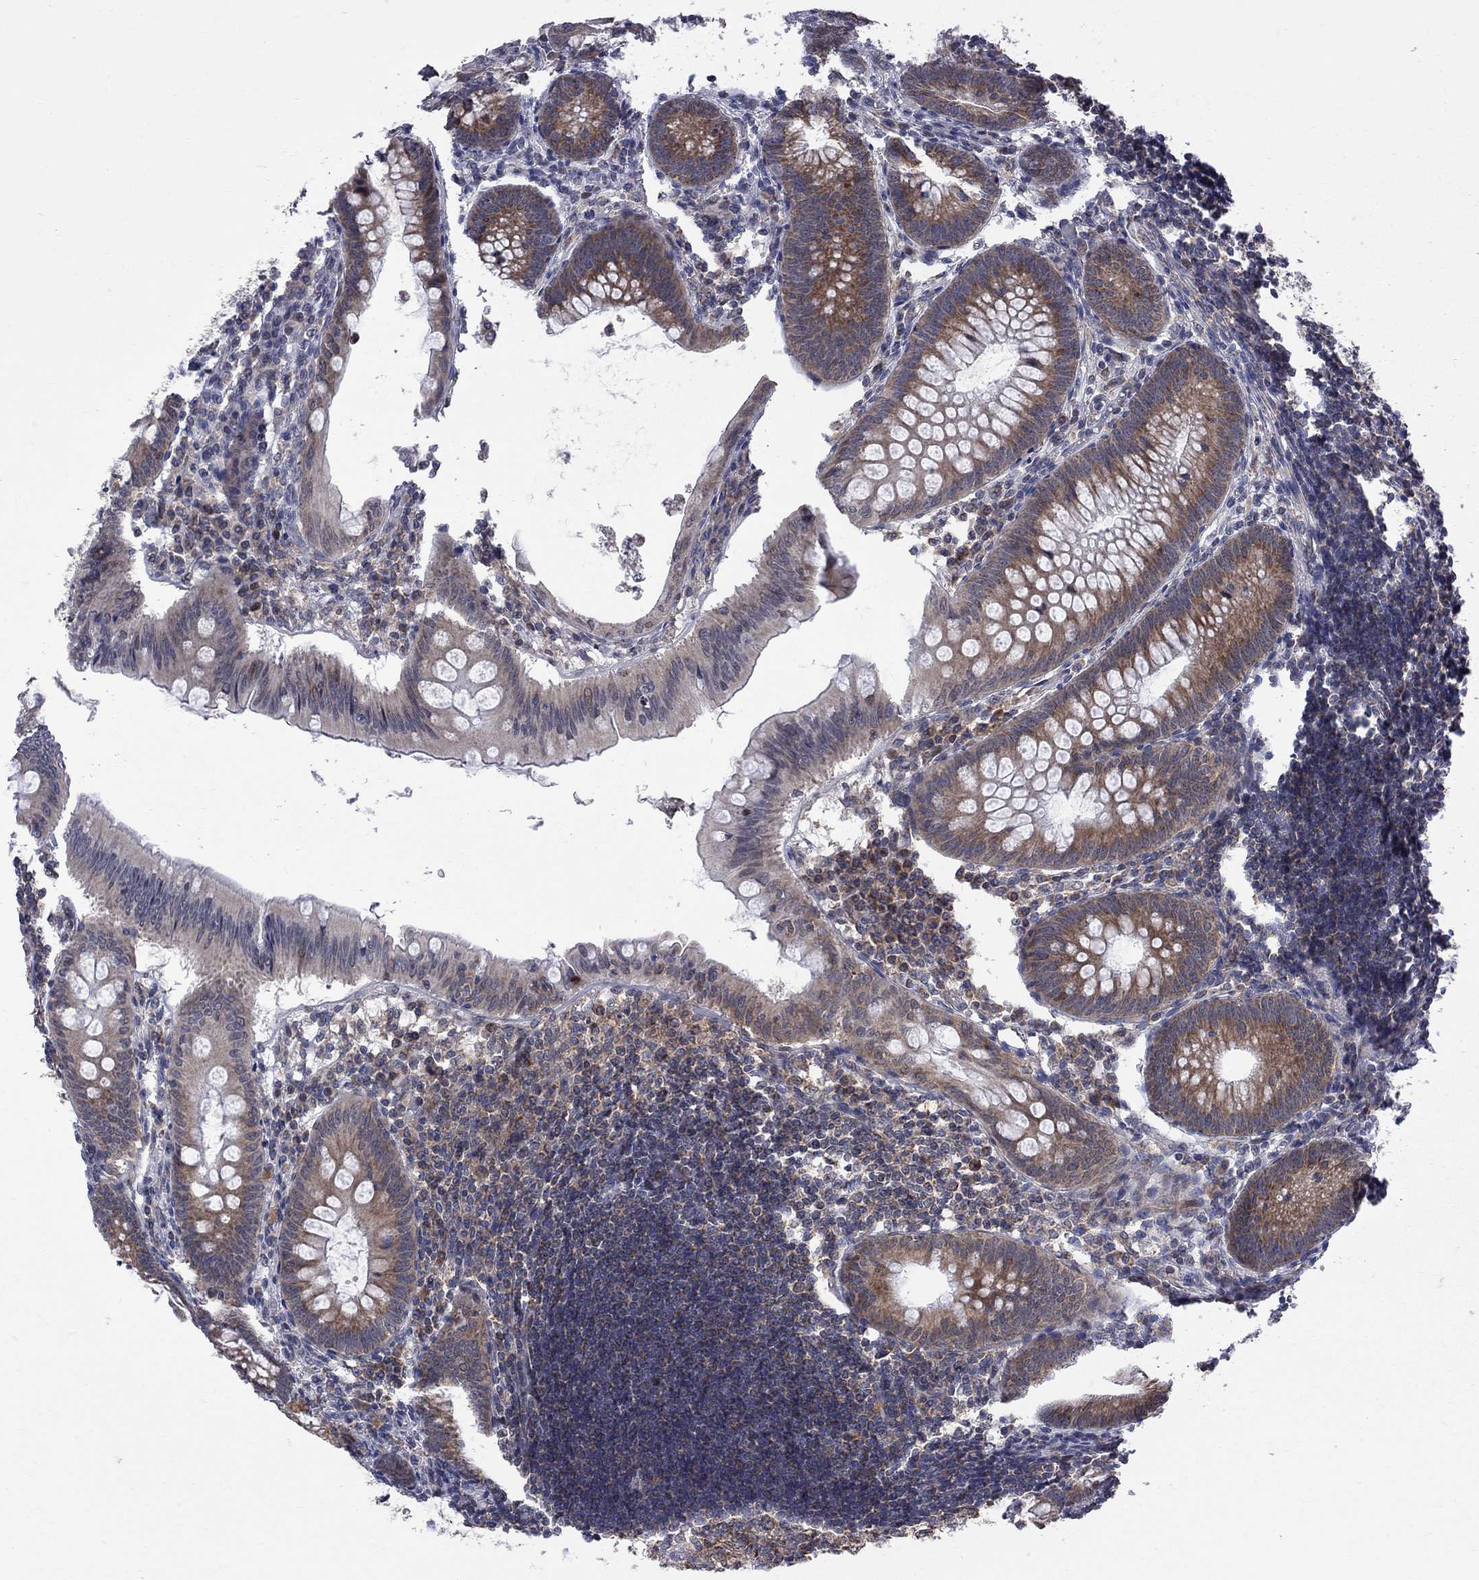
{"staining": {"intensity": "strong", "quantity": ">75%", "location": "cytoplasmic/membranous"}, "tissue": "appendix", "cell_type": "Glandular cells", "image_type": "normal", "snomed": [{"axis": "morphology", "description": "Normal tissue, NOS"}, {"axis": "morphology", "description": "Inflammation, NOS"}, {"axis": "topography", "description": "Appendix"}], "caption": "Immunohistochemical staining of benign human appendix displays high levels of strong cytoplasmic/membranous staining in approximately >75% of glandular cells. (IHC, brightfield microscopy, high magnification).", "gene": "CNOT11", "patient": {"sex": "male", "age": 16}}